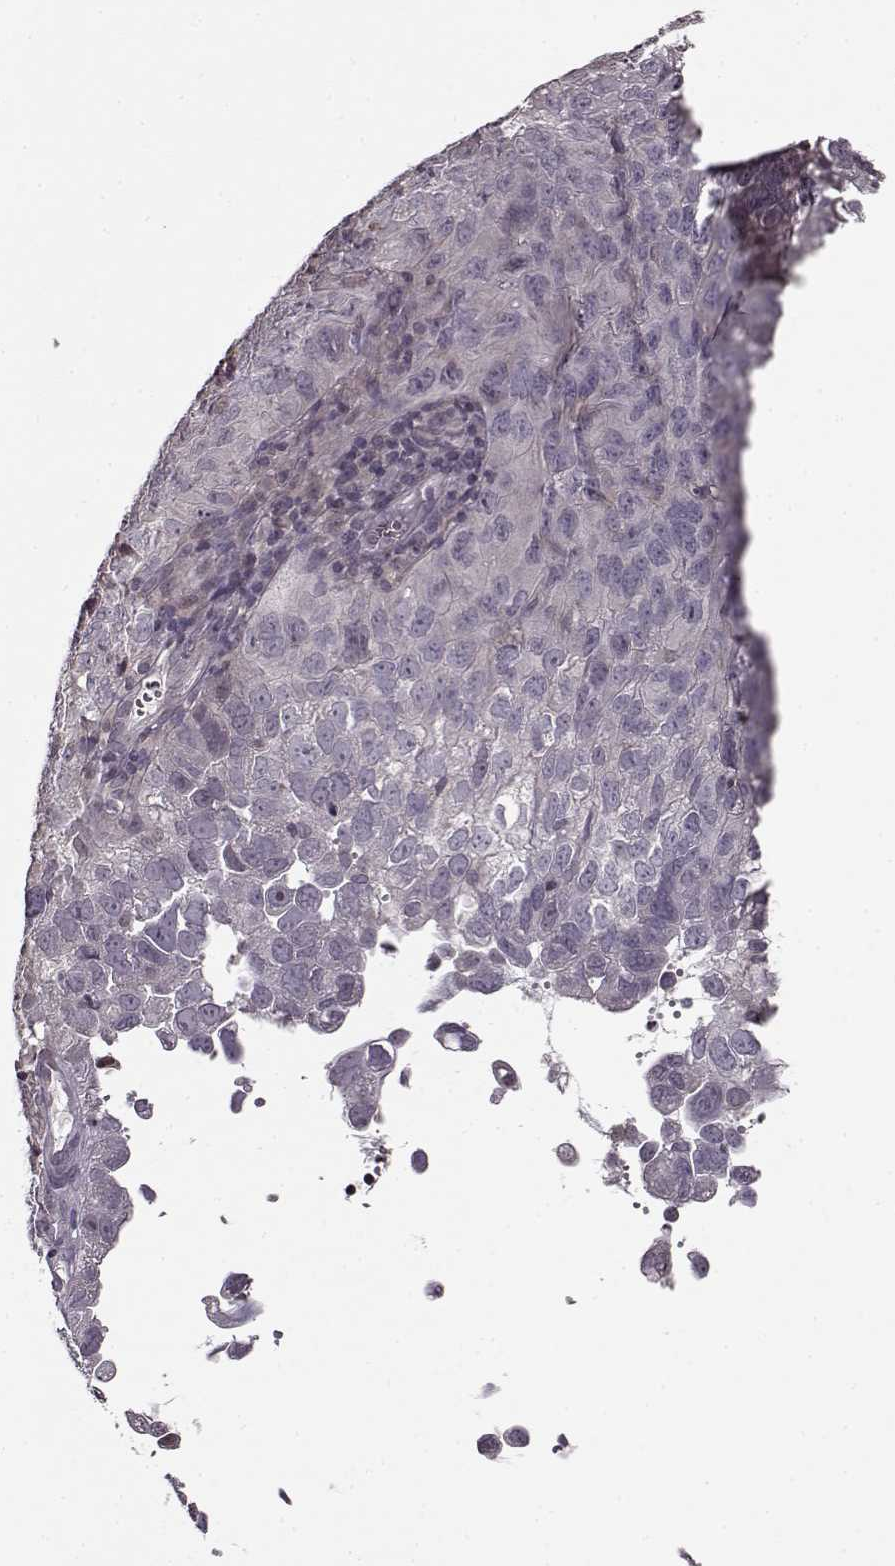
{"staining": {"intensity": "negative", "quantity": "none", "location": "none"}, "tissue": "cervical cancer", "cell_type": "Tumor cells", "image_type": "cancer", "snomed": [{"axis": "morphology", "description": "Squamous cell carcinoma, NOS"}, {"axis": "topography", "description": "Cervix"}], "caption": "Tumor cells are negative for brown protein staining in cervical cancer.", "gene": "FSHB", "patient": {"sex": "female", "age": 55}}